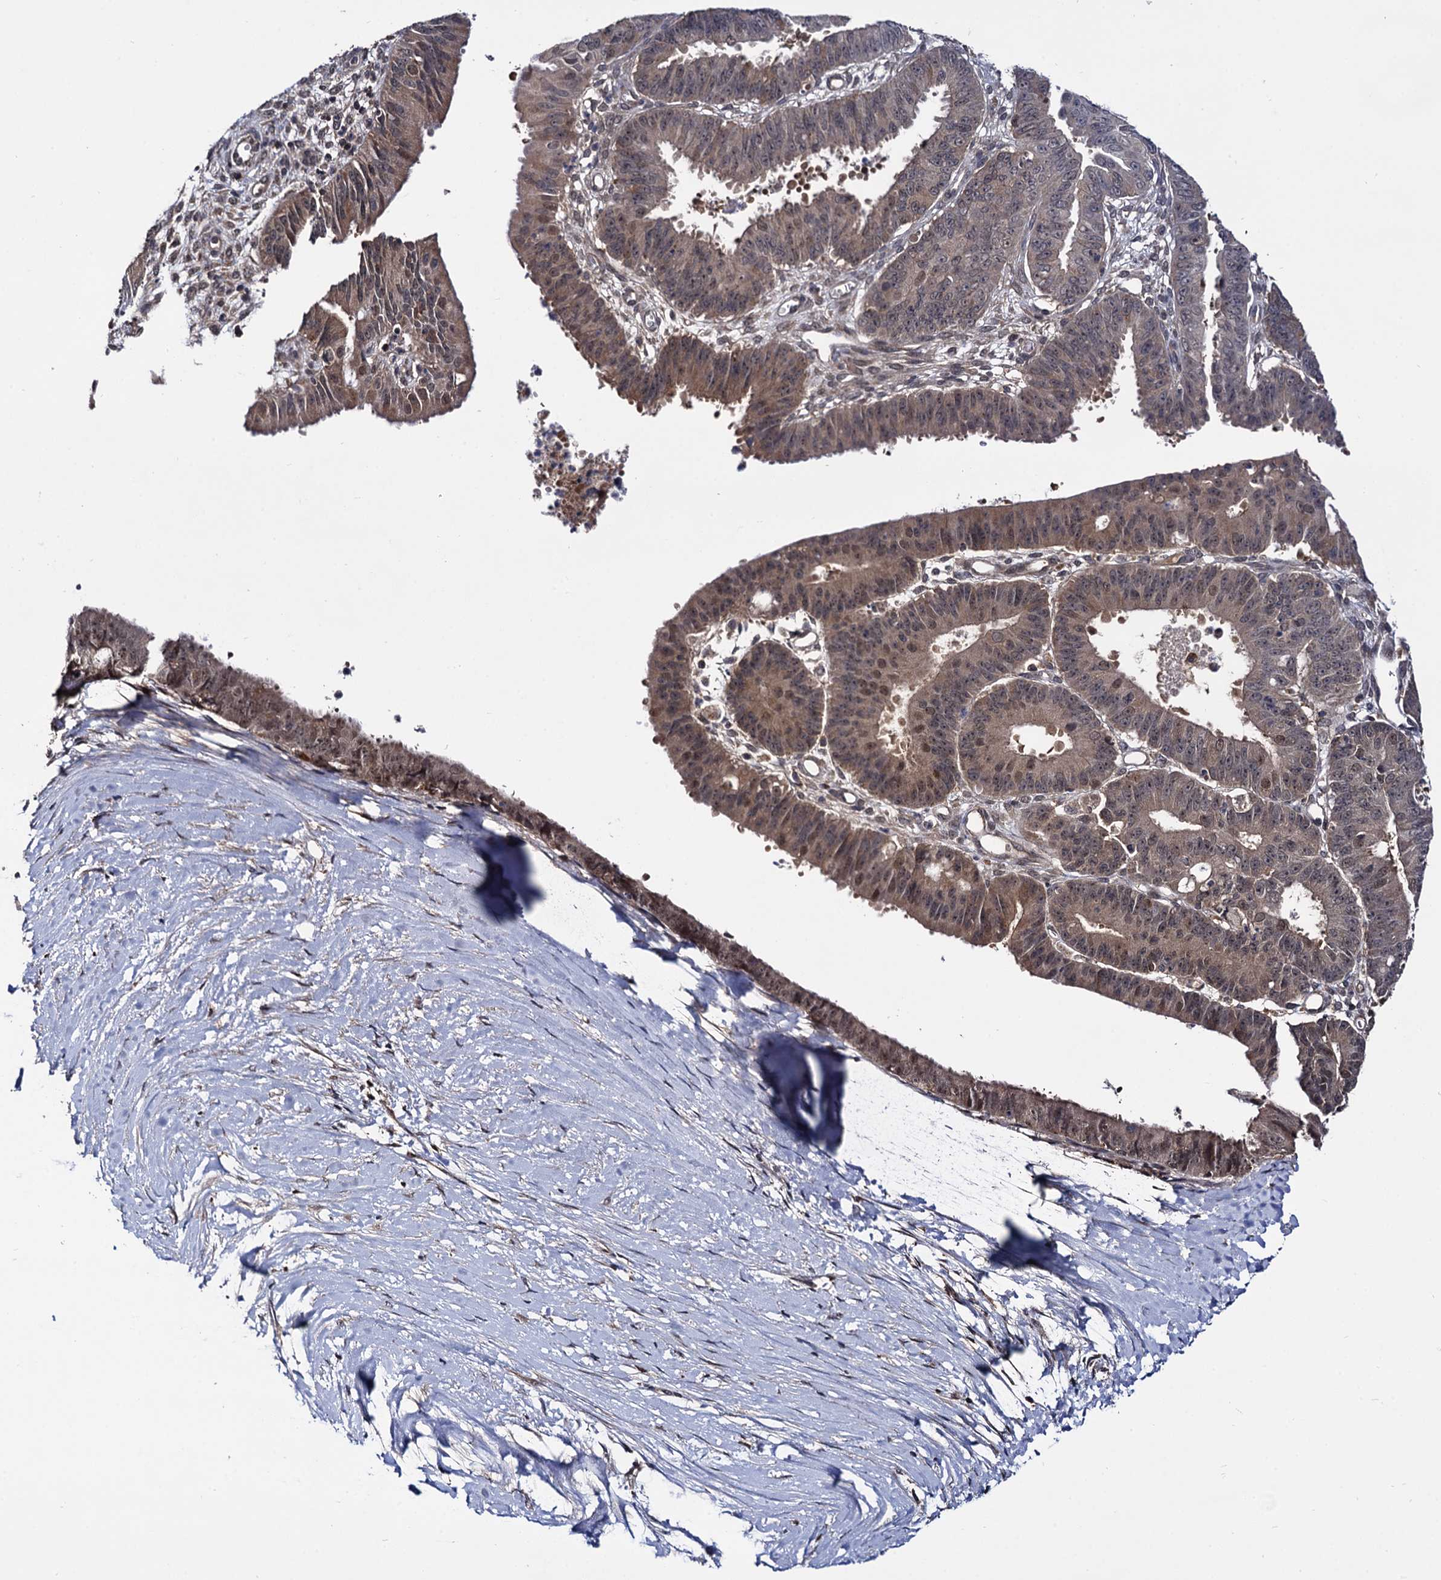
{"staining": {"intensity": "moderate", "quantity": "<25%", "location": "cytoplasmic/membranous,nuclear"}, "tissue": "ovarian cancer", "cell_type": "Tumor cells", "image_type": "cancer", "snomed": [{"axis": "morphology", "description": "Carcinoma, endometroid"}, {"axis": "topography", "description": "Appendix"}, {"axis": "topography", "description": "Ovary"}], "caption": "A photomicrograph showing moderate cytoplasmic/membranous and nuclear positivity in approximately <25% of tumor cells in ovarian endometroid carcinoma, as visualized by brown immunohistochemical staining.", "gene": "MICAL2", "patient": {"sex": "female", "age": 42}}